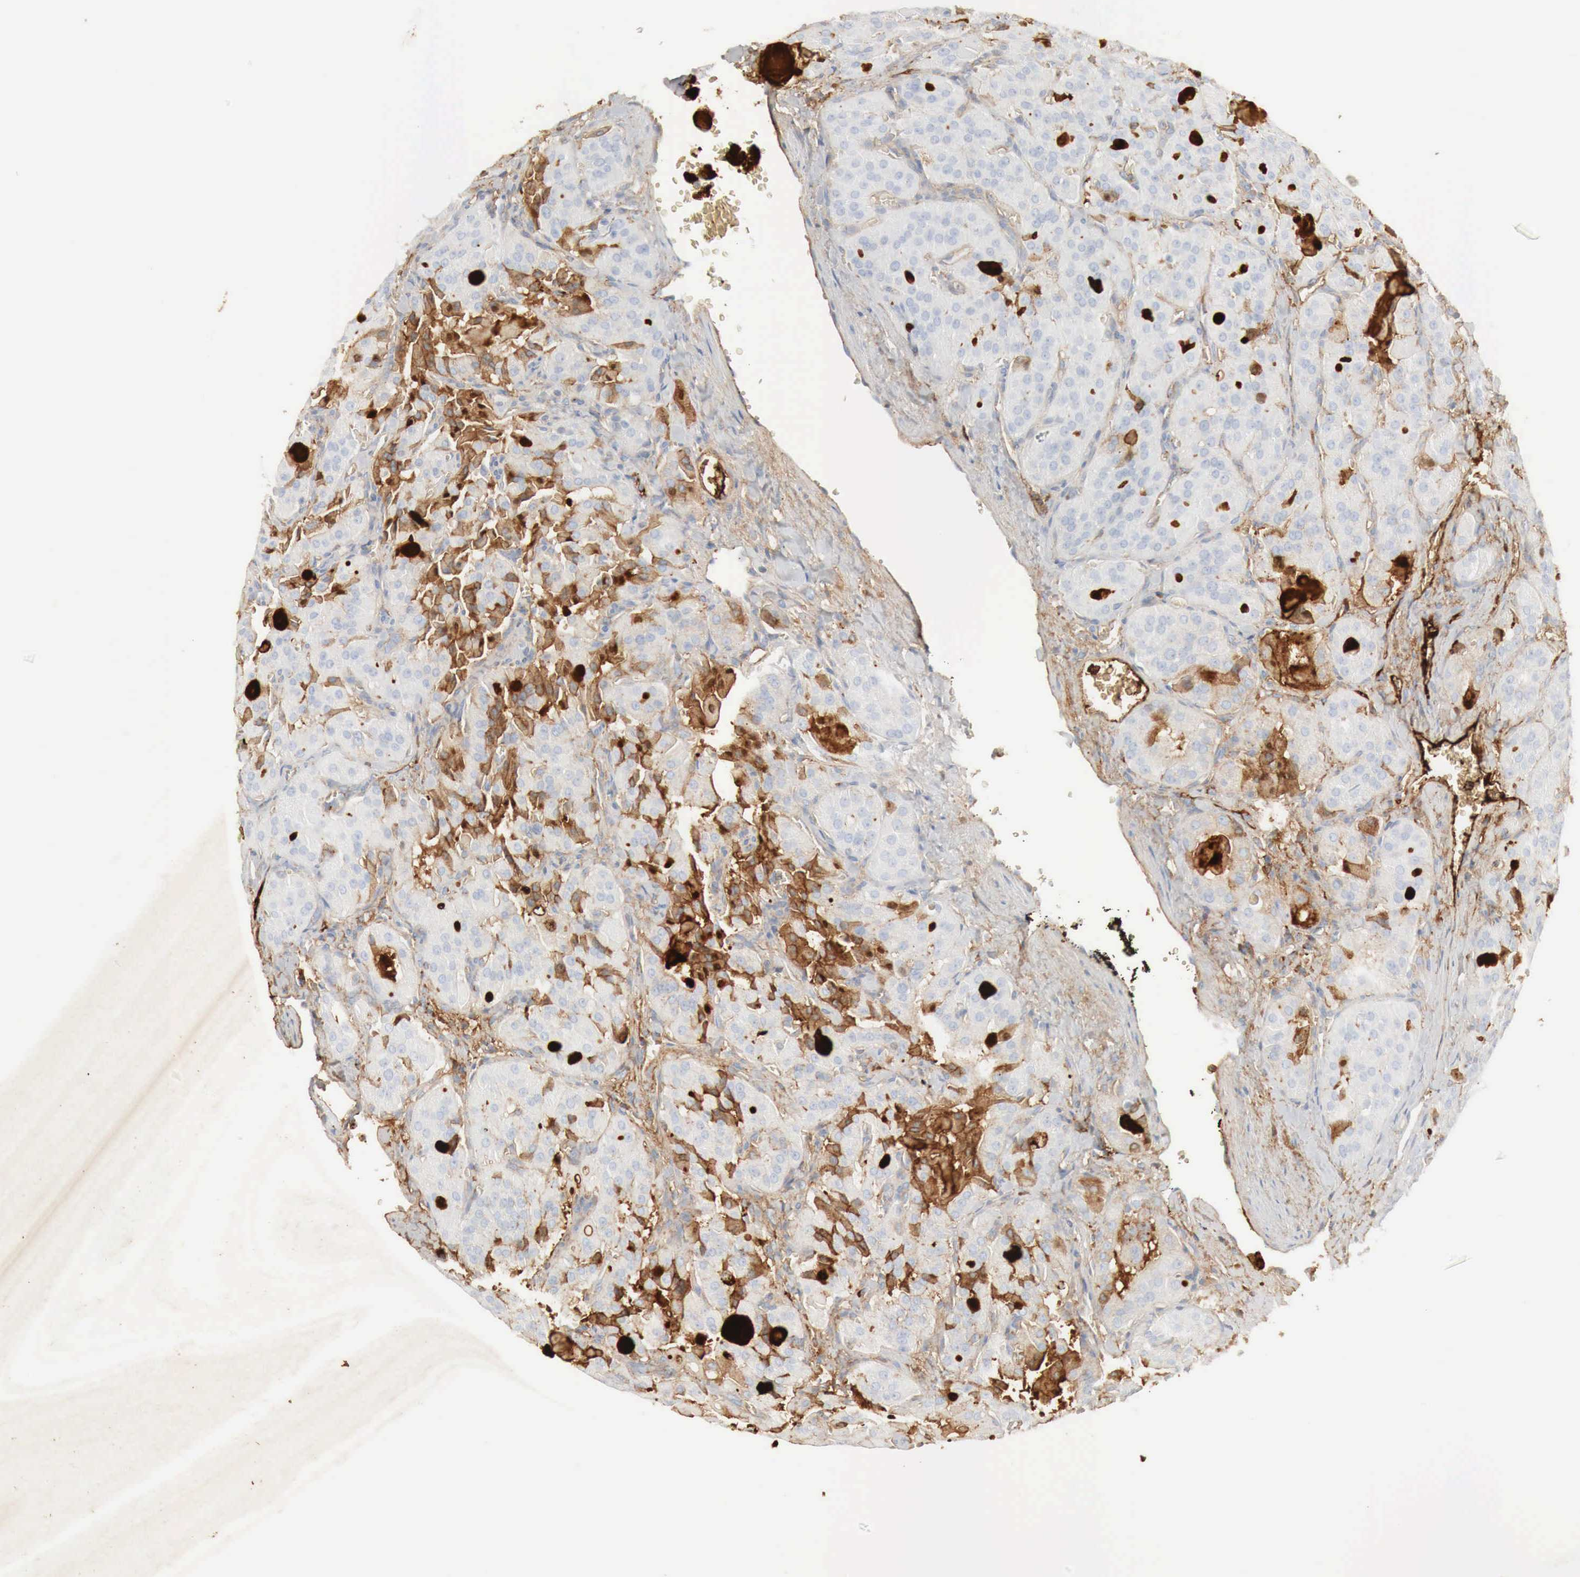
{"staining": {"intensity": "negative", "quantity": "none", "location": "none"}, "tissue": "thyroid cancer", "cell_type": "Tumor cells", "image_type": "cancer", "snomed": [{"axis": "morphology", "description": "Carcinoma, NOS"}, {"axis": "topography", "description": "Thyroid gland"}], "caption": "Tumor cells are negative for protein expression in human thyroid cancer.", "gene": "IGLC3", "patient": {"sex": "male", "age": 76}}